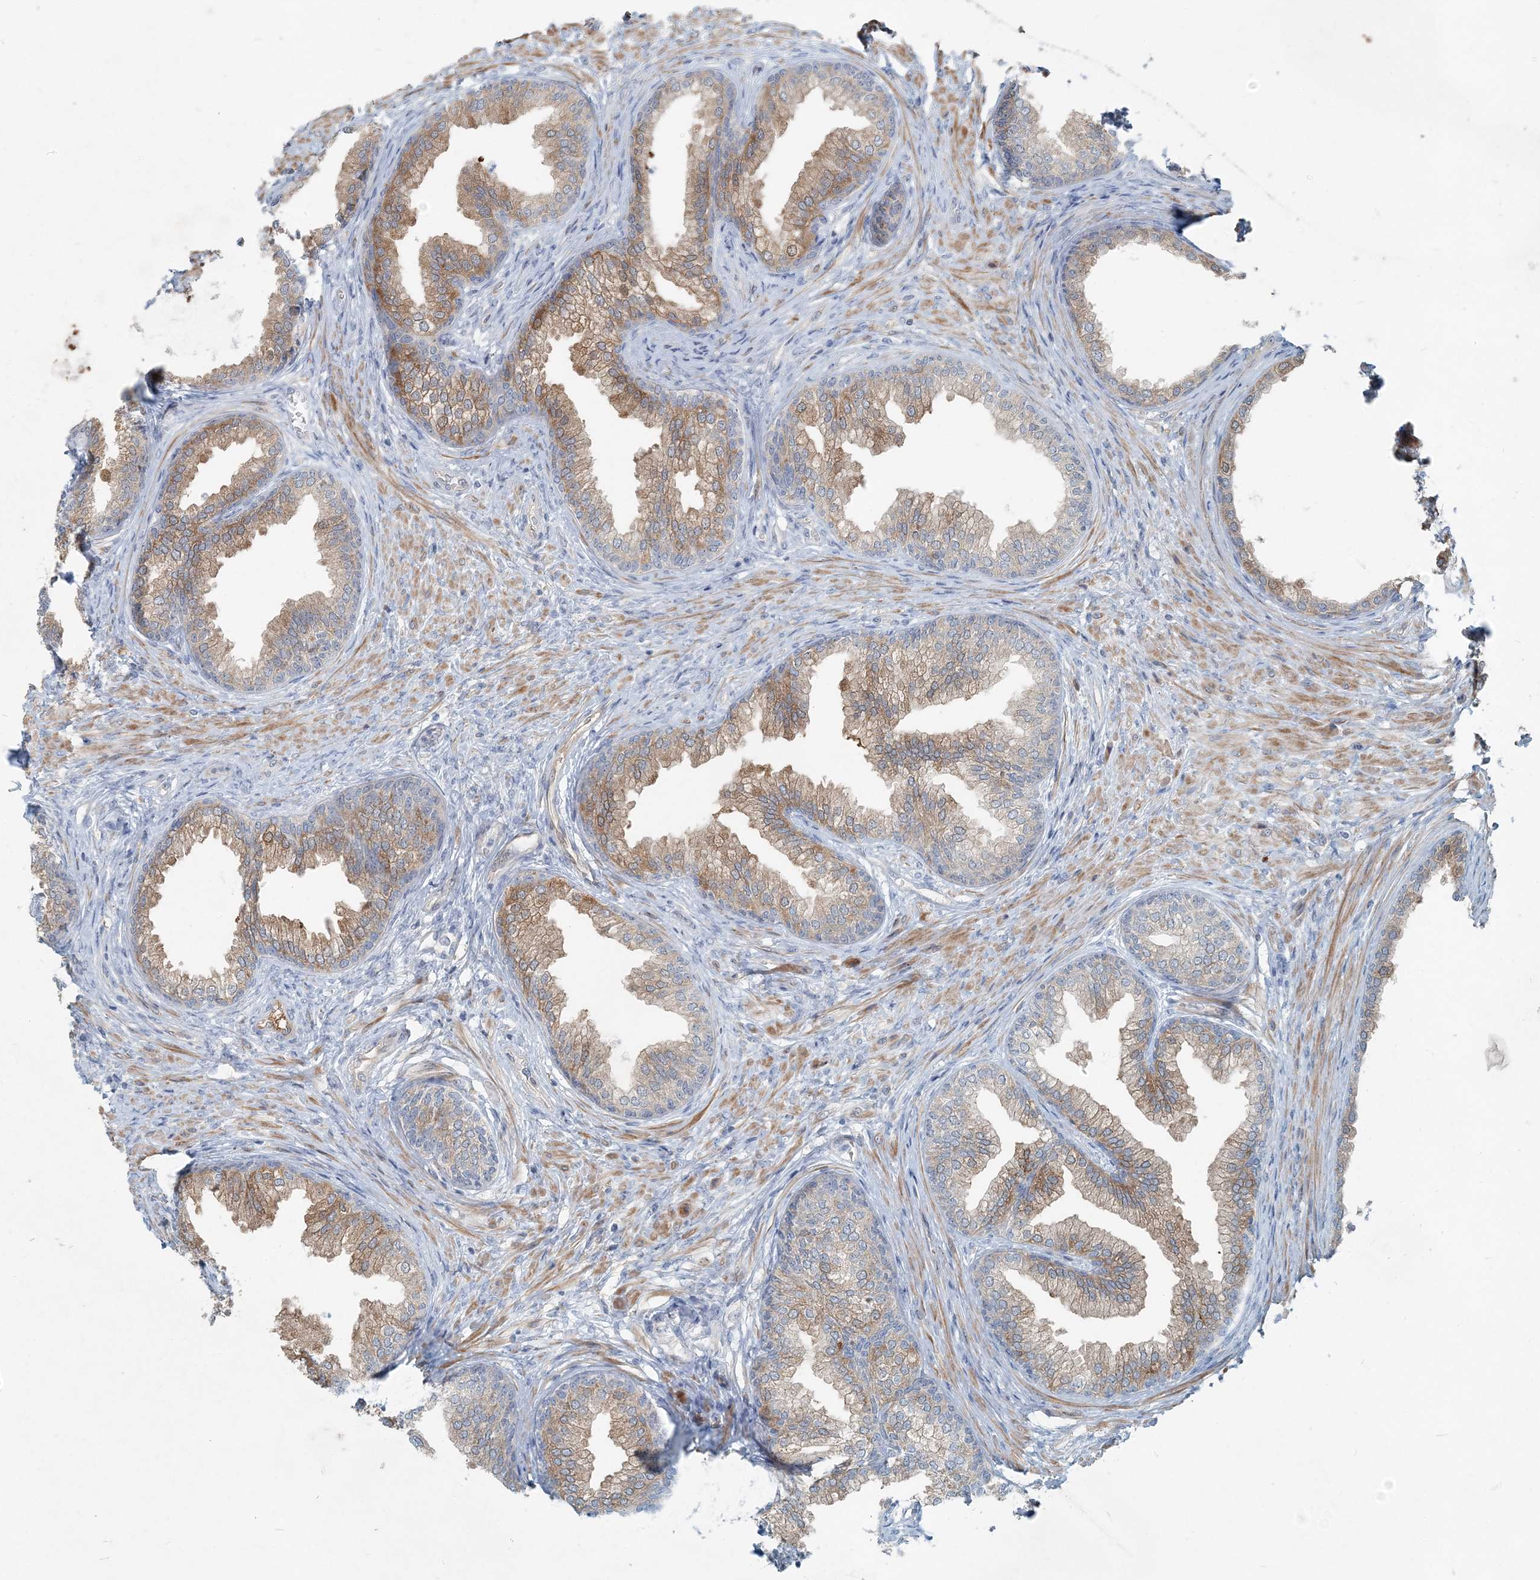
{"staining": {"intensity": "moderate", "quantity": ">75%", "location": "cytoplasmic/membranous"}, "tissue": "prostate", "cell_type": "Glandular cells", "image_type": "normal", "snomed": [{"axis": "morphology", "description": "Normal tissue, NOS"}, {"axis": "topography", "description": "Prostate"}], "caption": "Protein staining of unremarkable prostate exhibits moderate cytoplasmic/membranous staining in about >75% of glandular cells. The protein is stained brown, and the nuclei are stained in blue (DAB (3,3'-diaminobenzidine) IHC with brightfield microscopy, high magnification).", "gene": "ARMH1", "patient": {"sex": "male", "age": 76}}